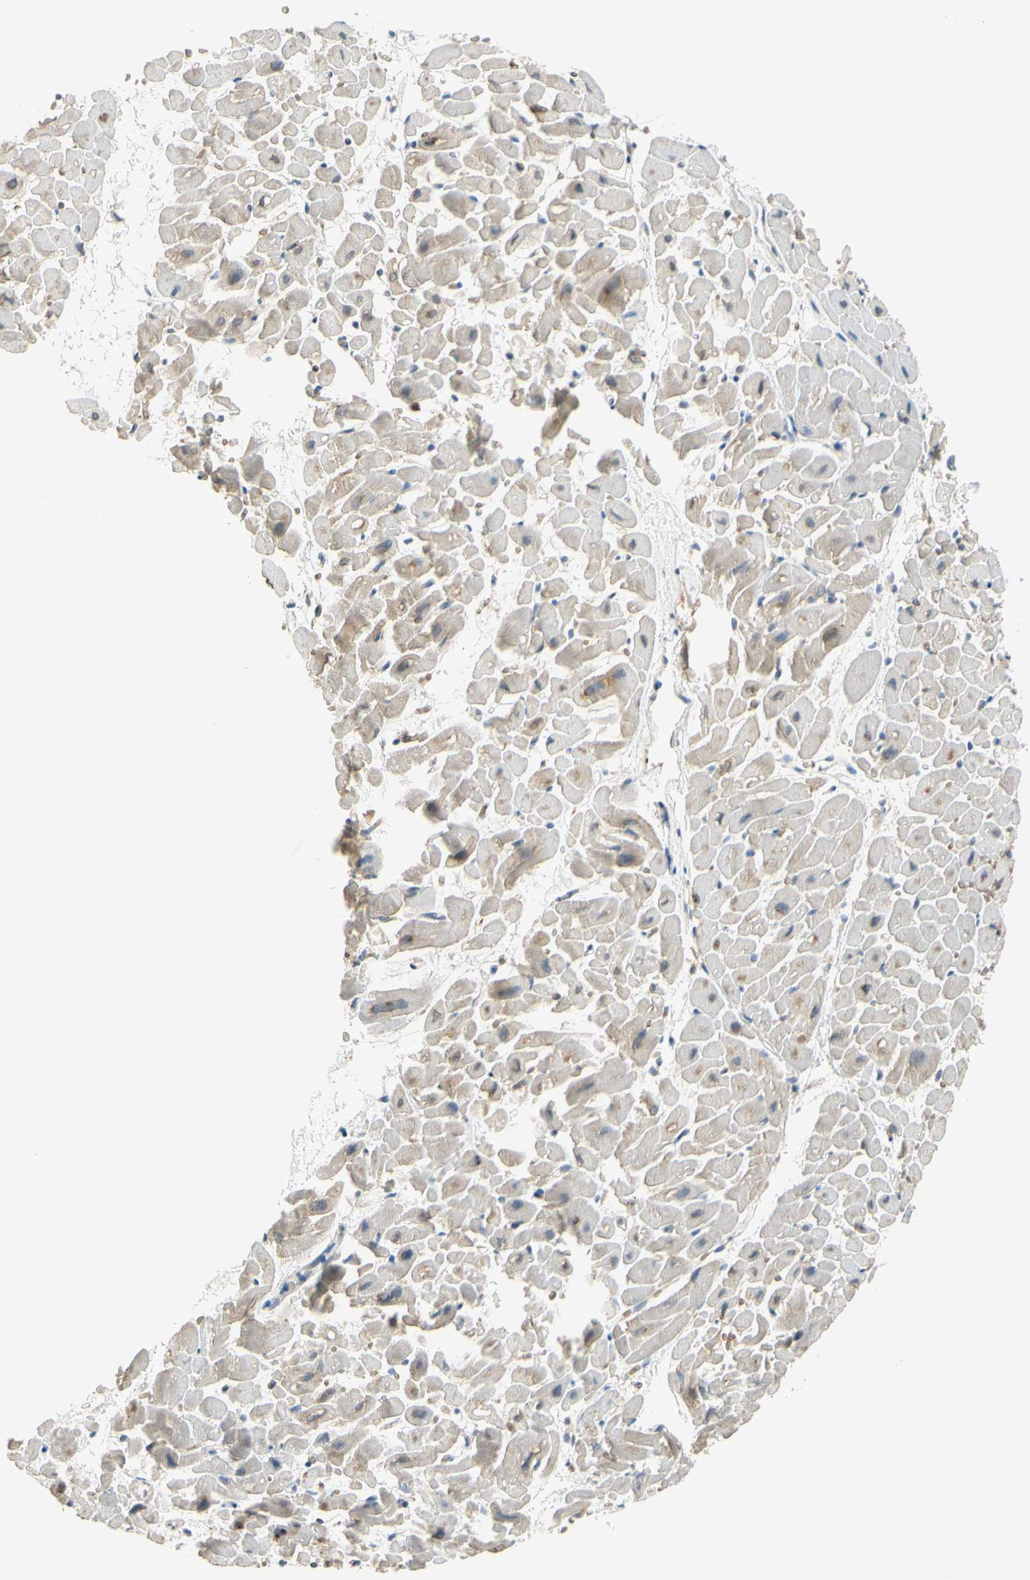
{"staining": {"intensity": "weak", "quantity": ">75%", "location": "cytoplasmic/membranous"}, "tissue": "heart muscle", "cell_type": "Cardiomyocytes", "image_type": "normal", "snomed": [{"axis": "morphology", "description": "Normal tissue, NOS"}, {"axis": "topography", "description": "Heart"}], "caption": "Immunohistochemistry (IHC) of benign heart muscle shows low levels of weak cytoplasmic/membranous expression in about >75% of cardiomyocytes. Nuclei are stained in blue.", "gene": "GYPC", "patient": {"sex": "male", "age": 45}}